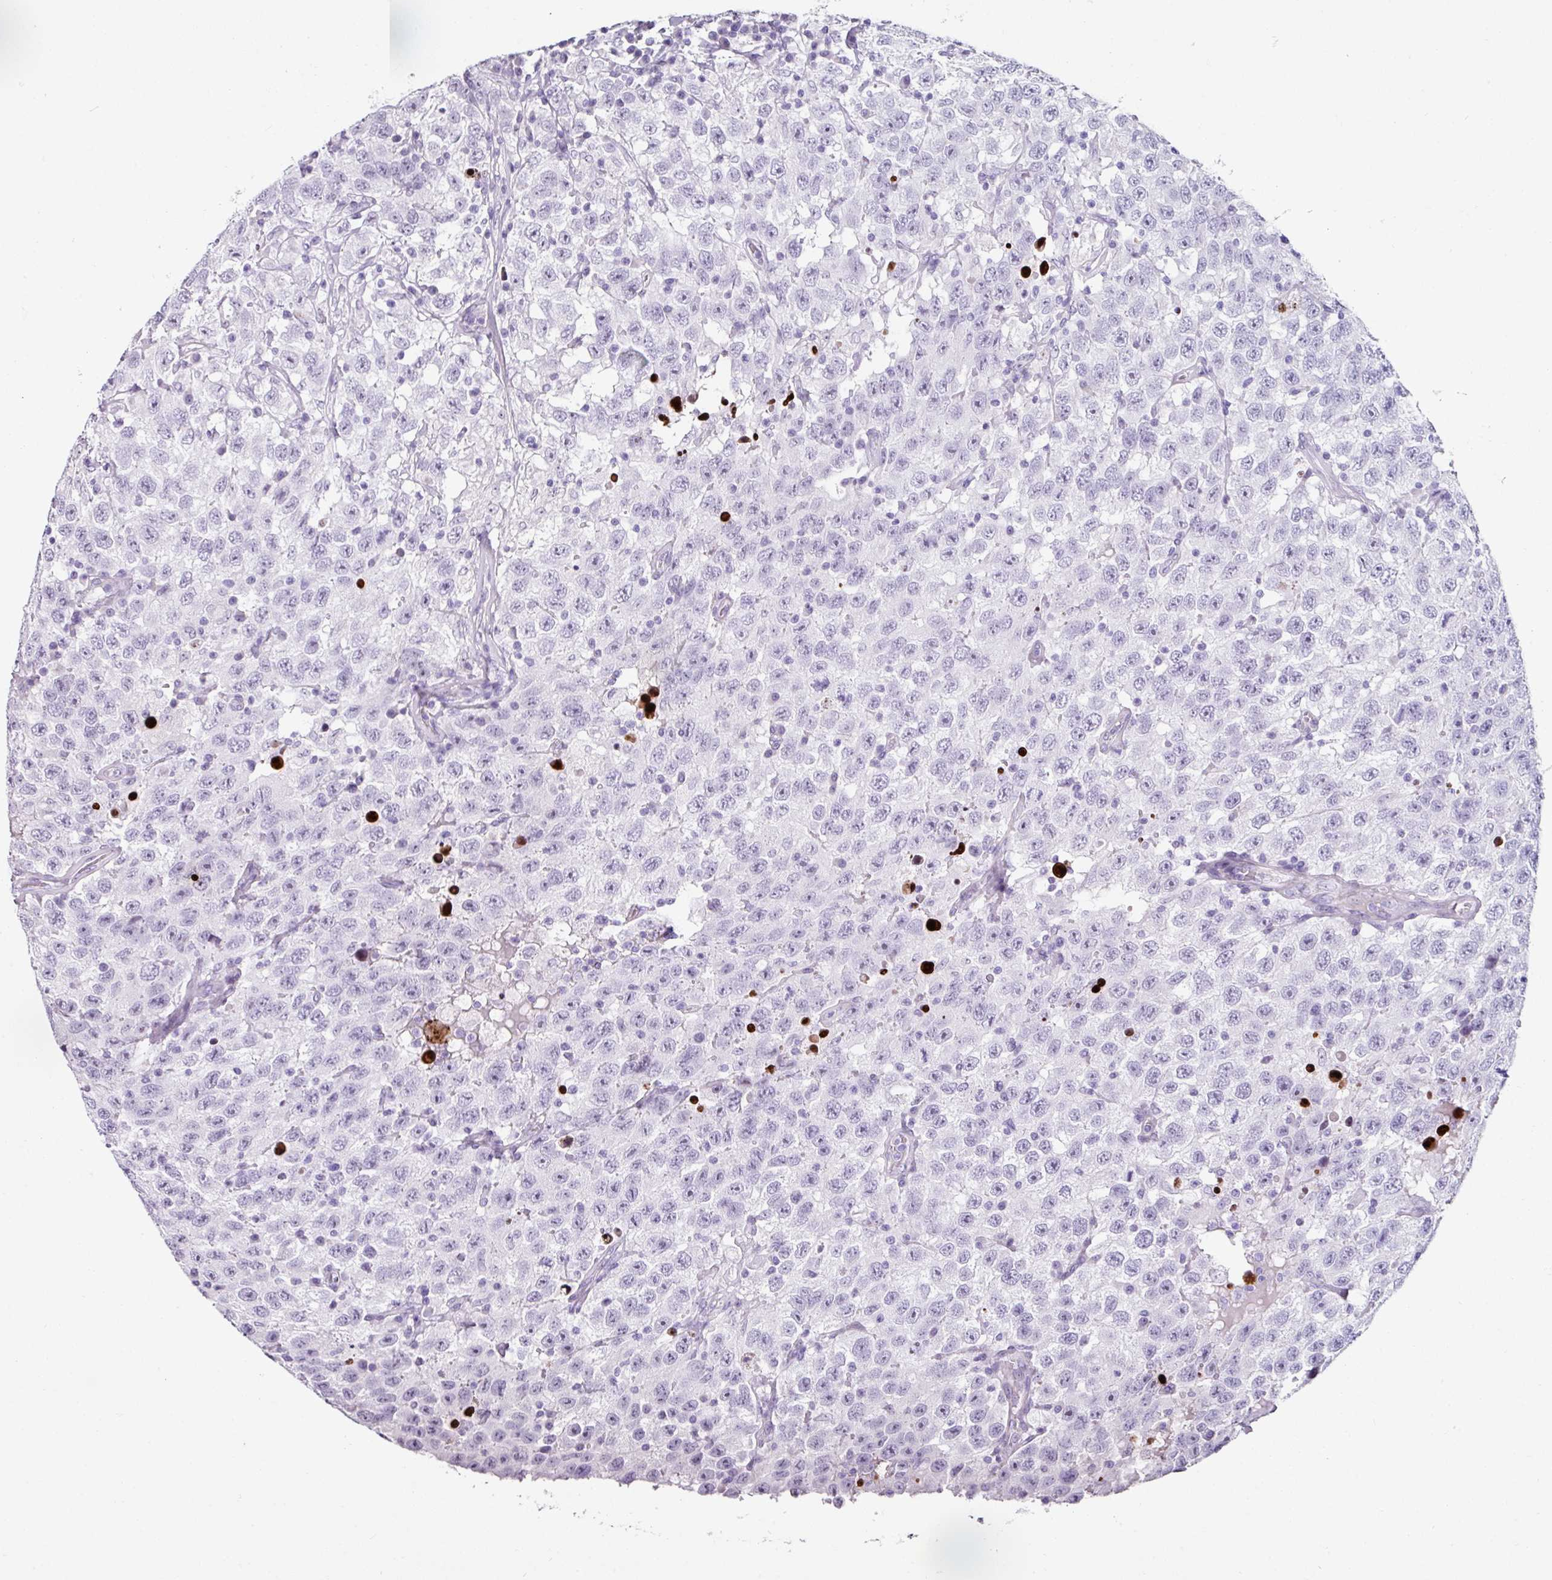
{"staining": {"intensity": "negative", "quantity": "none", "location": "none"}, "tissue": "testis cancer", "cell_type": "Tumor cells", "image_type": "cancer", "snomed": [{"axis": "morphology", "description": "Seminoma, NOS"}, {"axis": "topography", "description": "Testis"}], "caption": "IHC of testis cancer exhibits no expression in tumor cells.", "gene": "TRA2A", "patient": {"sex": "male", "age": 41}}